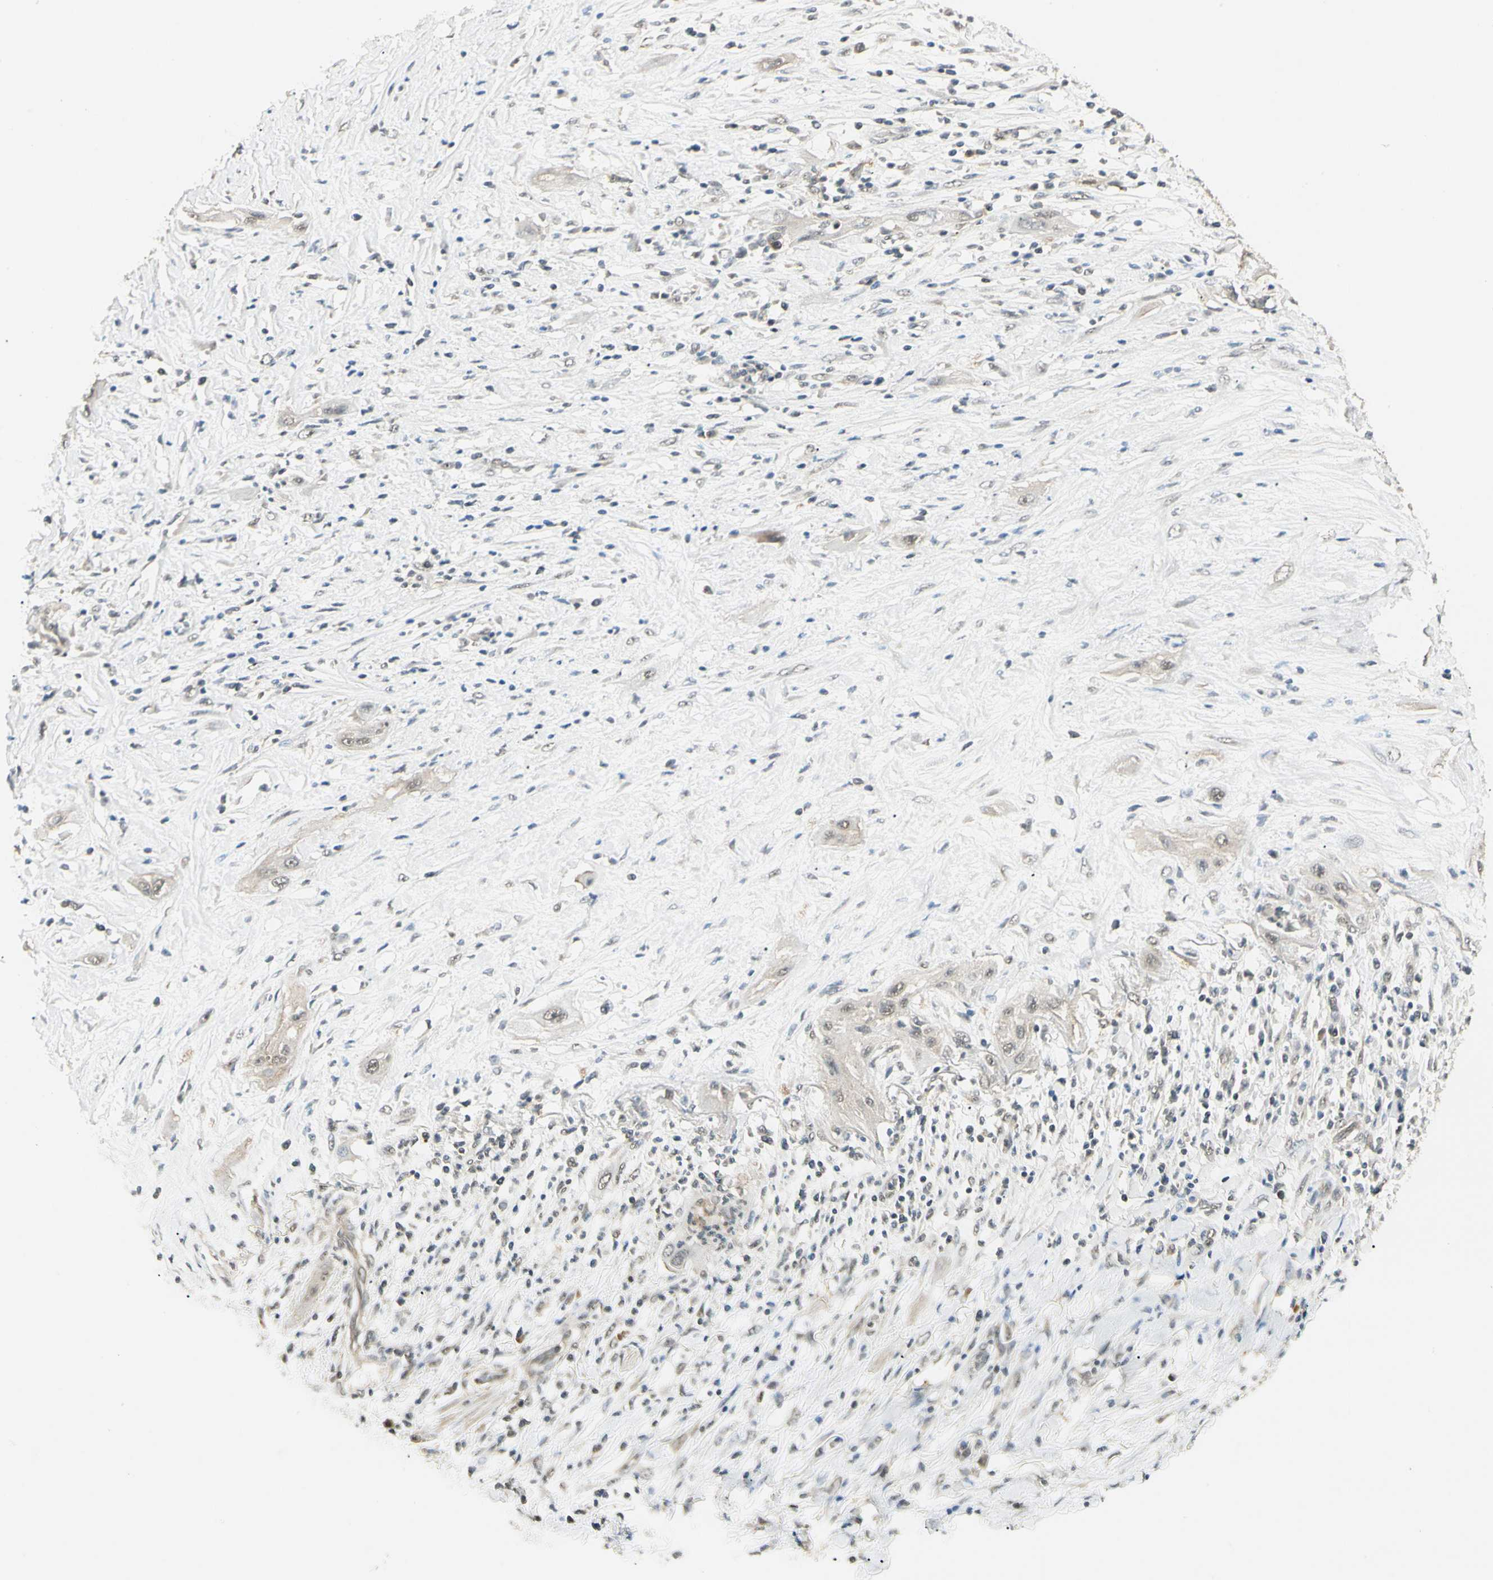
{"staining": {"intensity": "weak", "quantity": "<25%", "location": "nuclear"}, "tissue": "lung cancer", "cell_type": "Tumor cells", "image_type": "cancer", "snomed": [{"axis": "morphology", "description": "Squamous cell carcinoma, NOS"}, {"axis": "topography", "description": "Lung"}], "caption": "The immunohistochemistry micrograph has no significant expression in tumor cells of lung squamous cell carcinoma tissue.", "gene": "SGCA", "patient": {"sex": "female", "age": 47}}